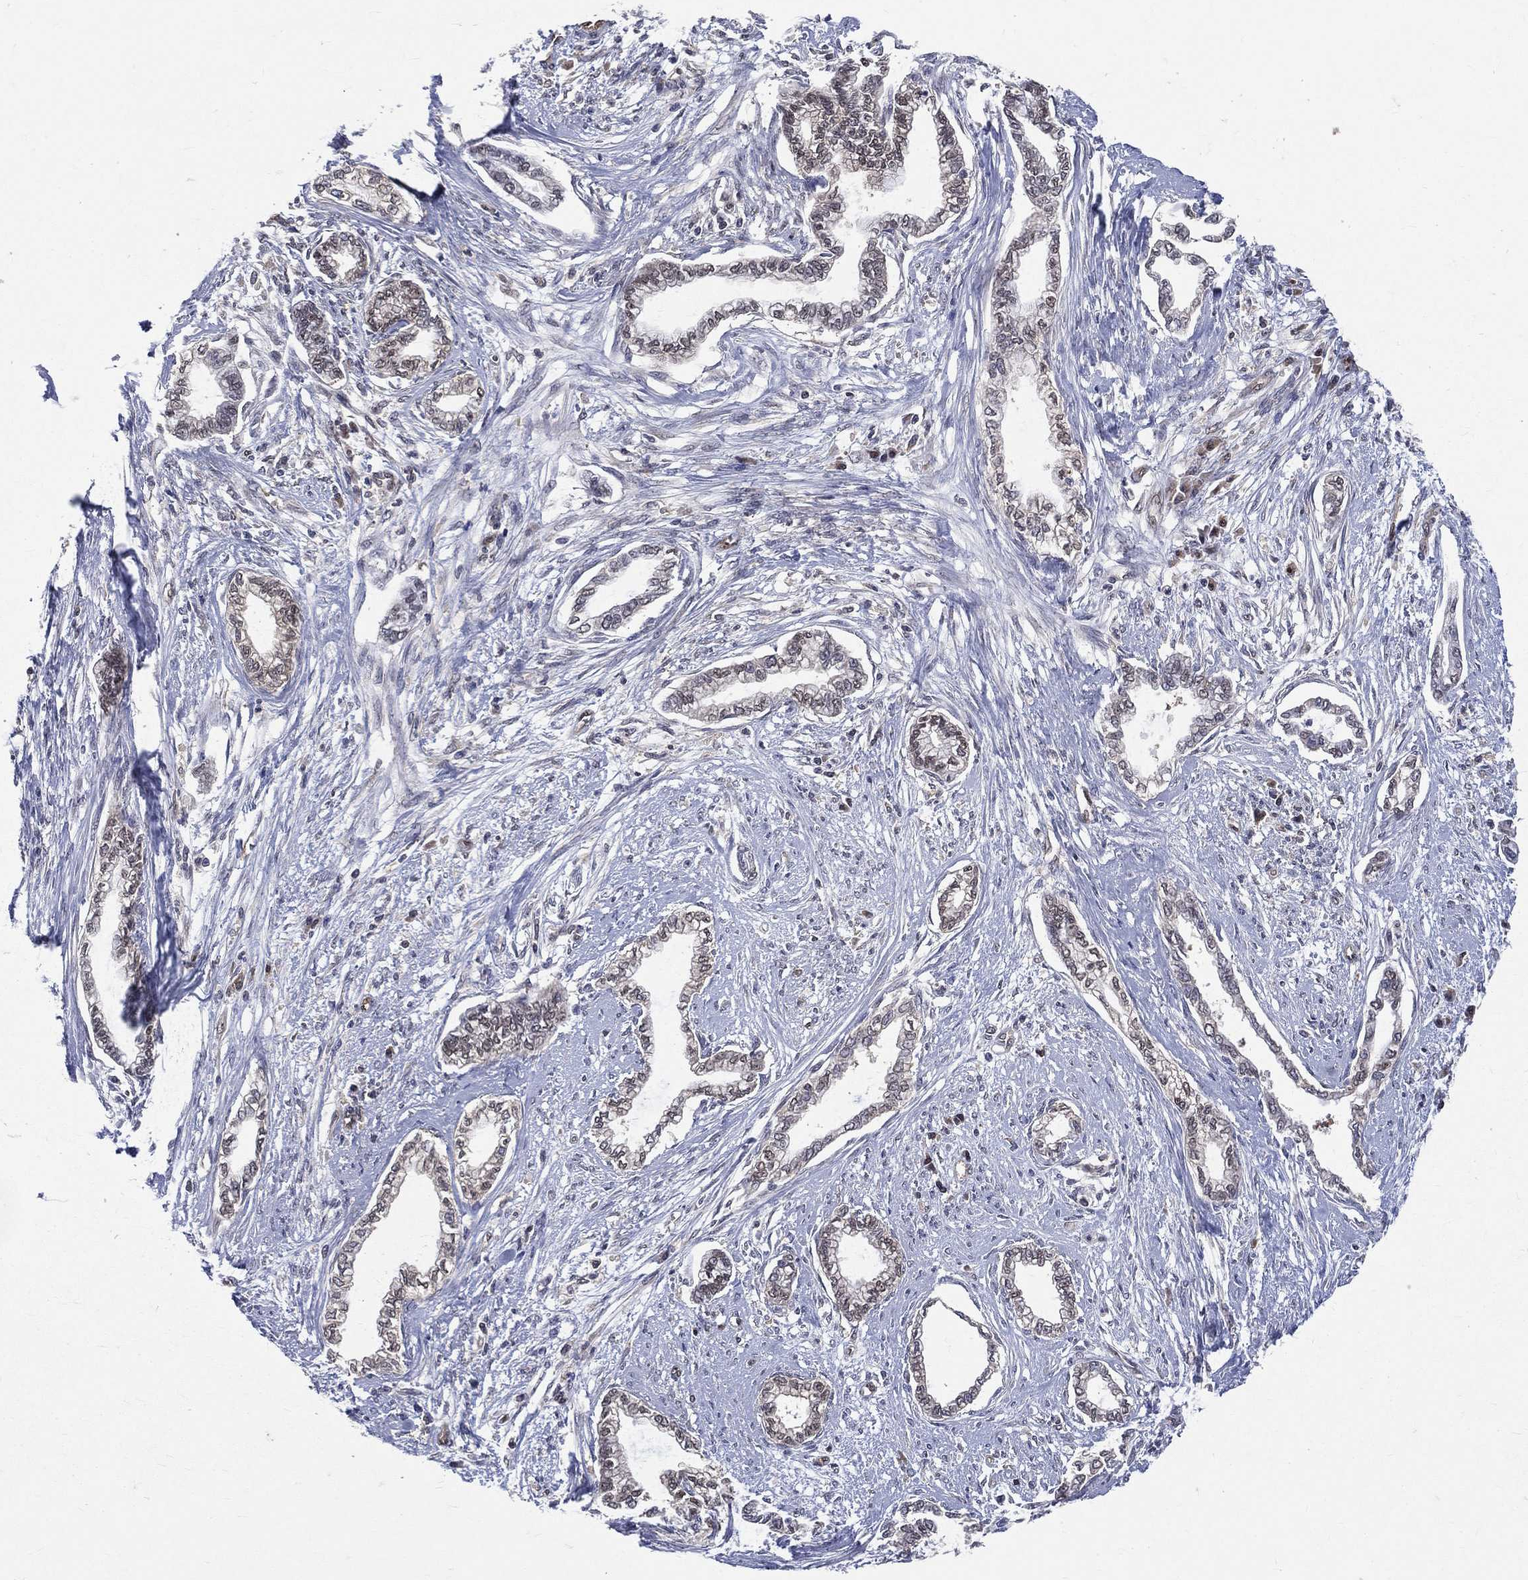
{"staining": {"intensity": "negative", "quantity": "none", "location": "none"}, "tissue": "cervical cancer", "cell_type": "Tumor cells", "image_type": "cancer", "snomed": [{"axis": "morphology", "description": "Adenocarcinoma, NOS"}, {"axis": "topography", "description": "Cervix"}], "caption": "Tumor cells show no significant expression in cervical adenocarcinoma.", "gene": "GMPR2", "patient": {"sex": "female", "age": 62}}